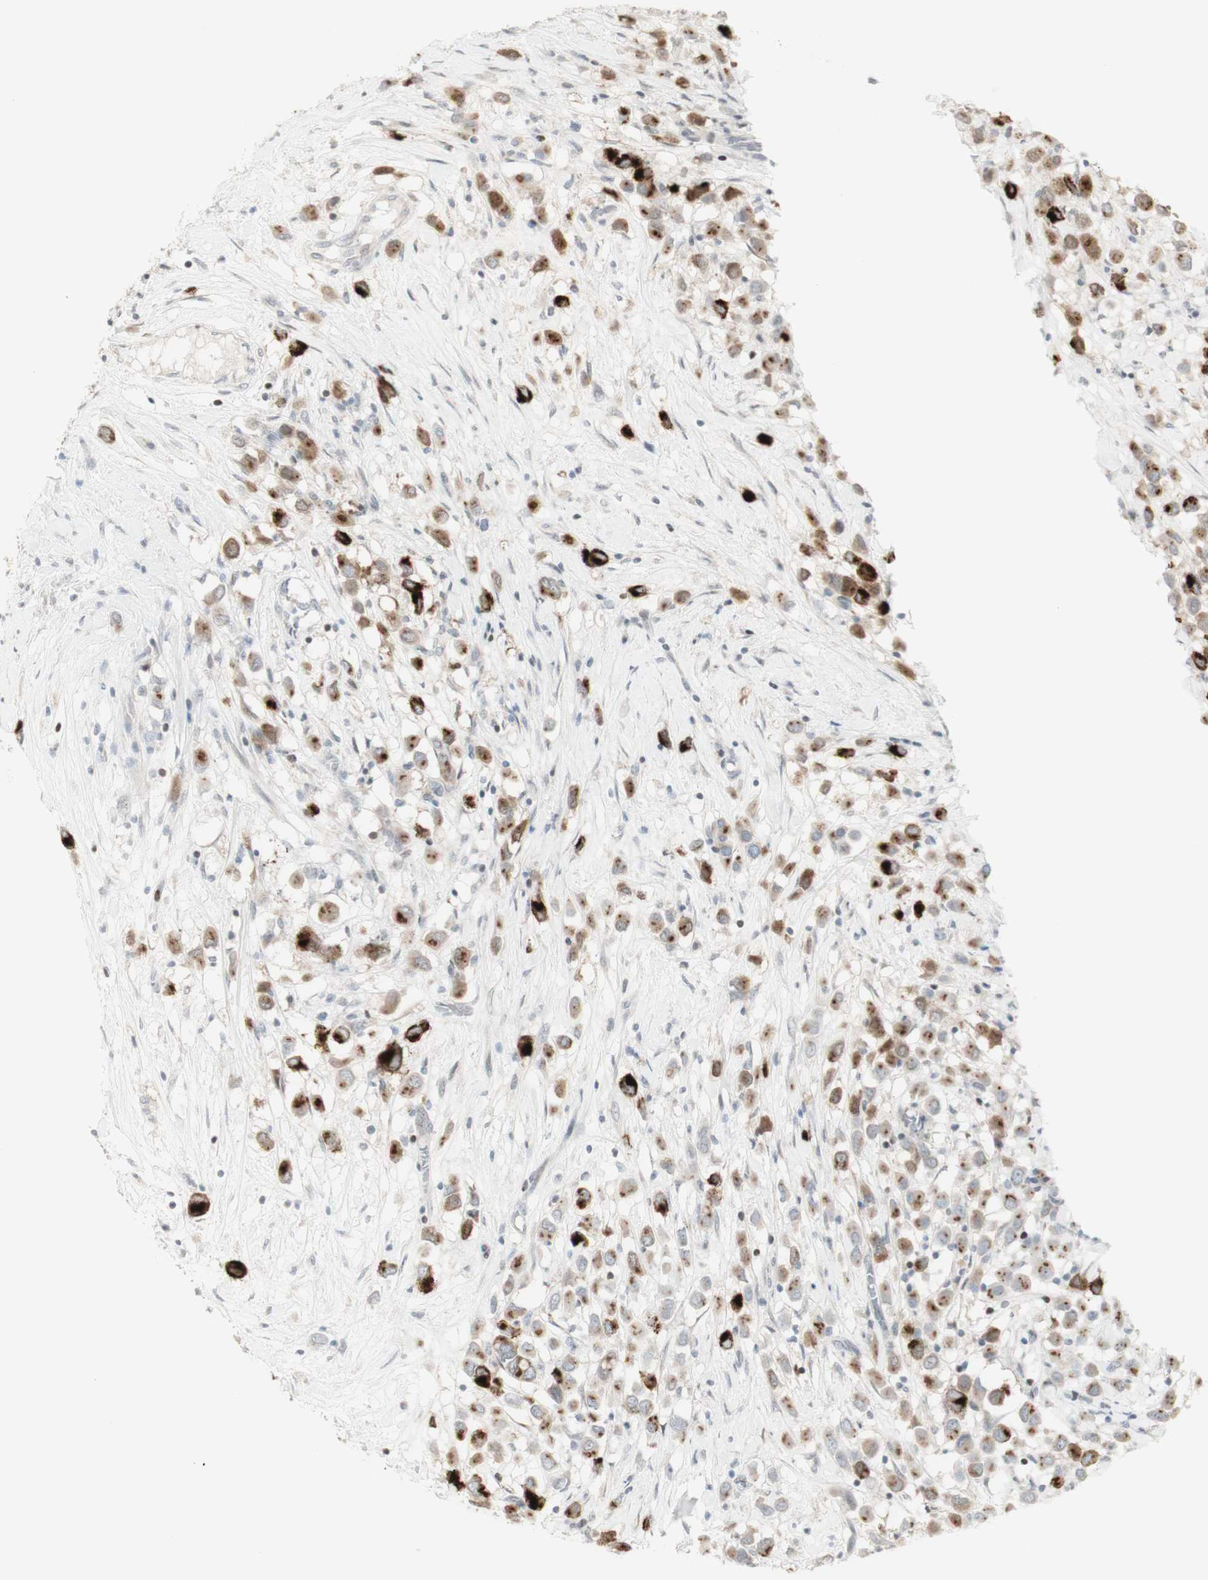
{"staining": {"intensity": "strong", "quantity": "25%-75%", "location": "cytoplasmic/membranous"}, "tissue": "breast cancer", "cell_type": "Tumor cells", "image_type": "cancer", "snomed": [{"axis": "morphology", "description": "Duct carcinoma"}, {"axis": "topography", "description": "Breast"}], "caption": "Strong cytoplasmic/membranous protein expression is appreciated in about 25%-75% of tumor cells in breast cancer. (Brightfield microscopy of DAB IHC at high magnification).", "gene": "C1orf116", "patient": {"sex": "female", "age": 61}}